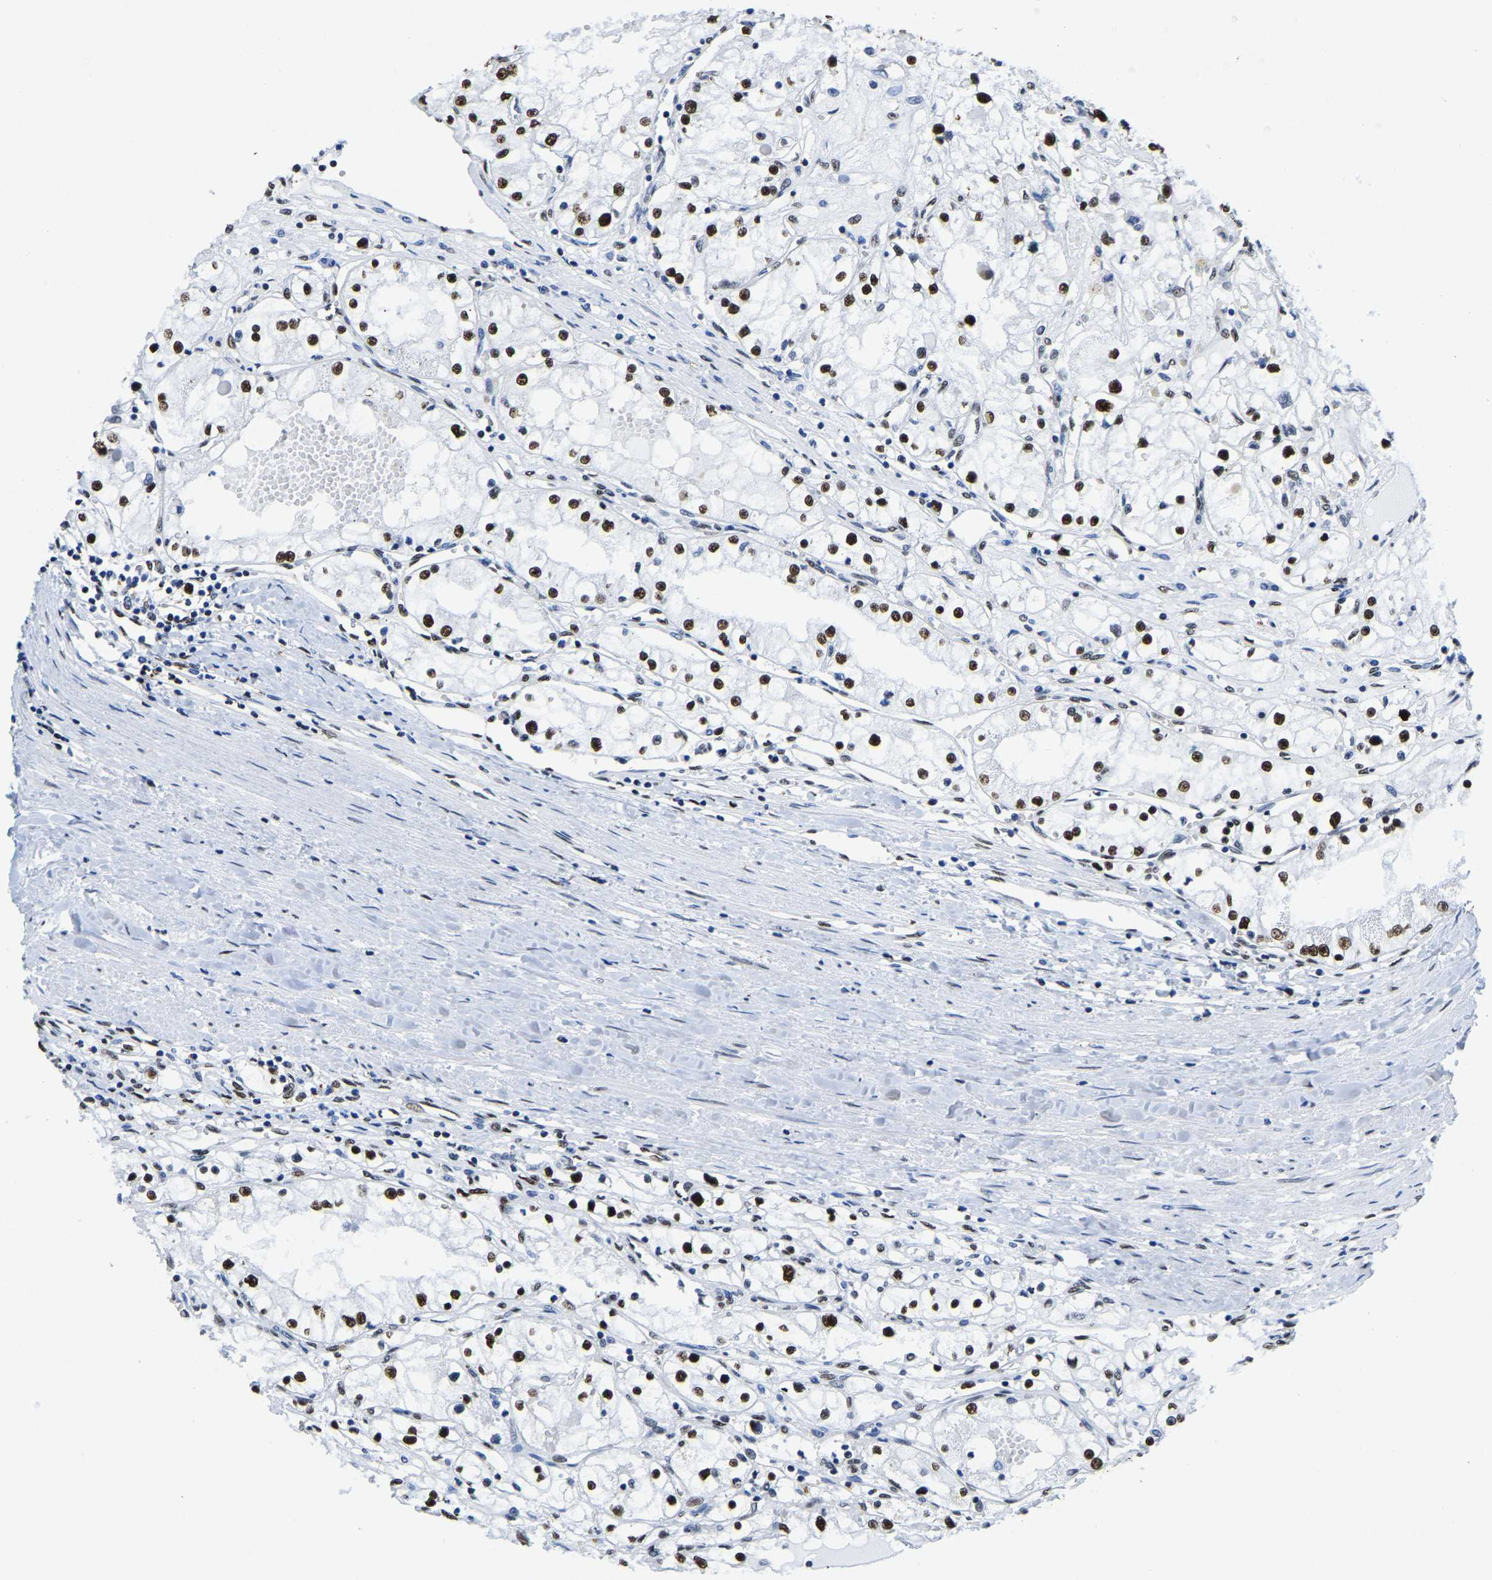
{"staining": {"intensity": "strong", "quantity": ">75%", "location": "nuclear"}, "tissue": "renal cancer", "cell_type": "Tumor cells", "image_type": "cancer", "snomed": [{"axis": "morphology", "description": "Adenocarcinoma, NOS"}, {"axis": "topography", "description": "Kidney"}], "caption": "Immunohistochemistry (IHC) (DAB (3,3'-diaminobenzidine)) staining of renal cancer (adenocarcinoma) exhibits strong nuclear protein staining in approximately >75% of tumor cells. (DAB (3,3'-diaminobenzidine) IHC, brown staining for protein, blue staining for nuclei).", "gene": "UBA1", "patient": {"sex": "male", "age": 68}}